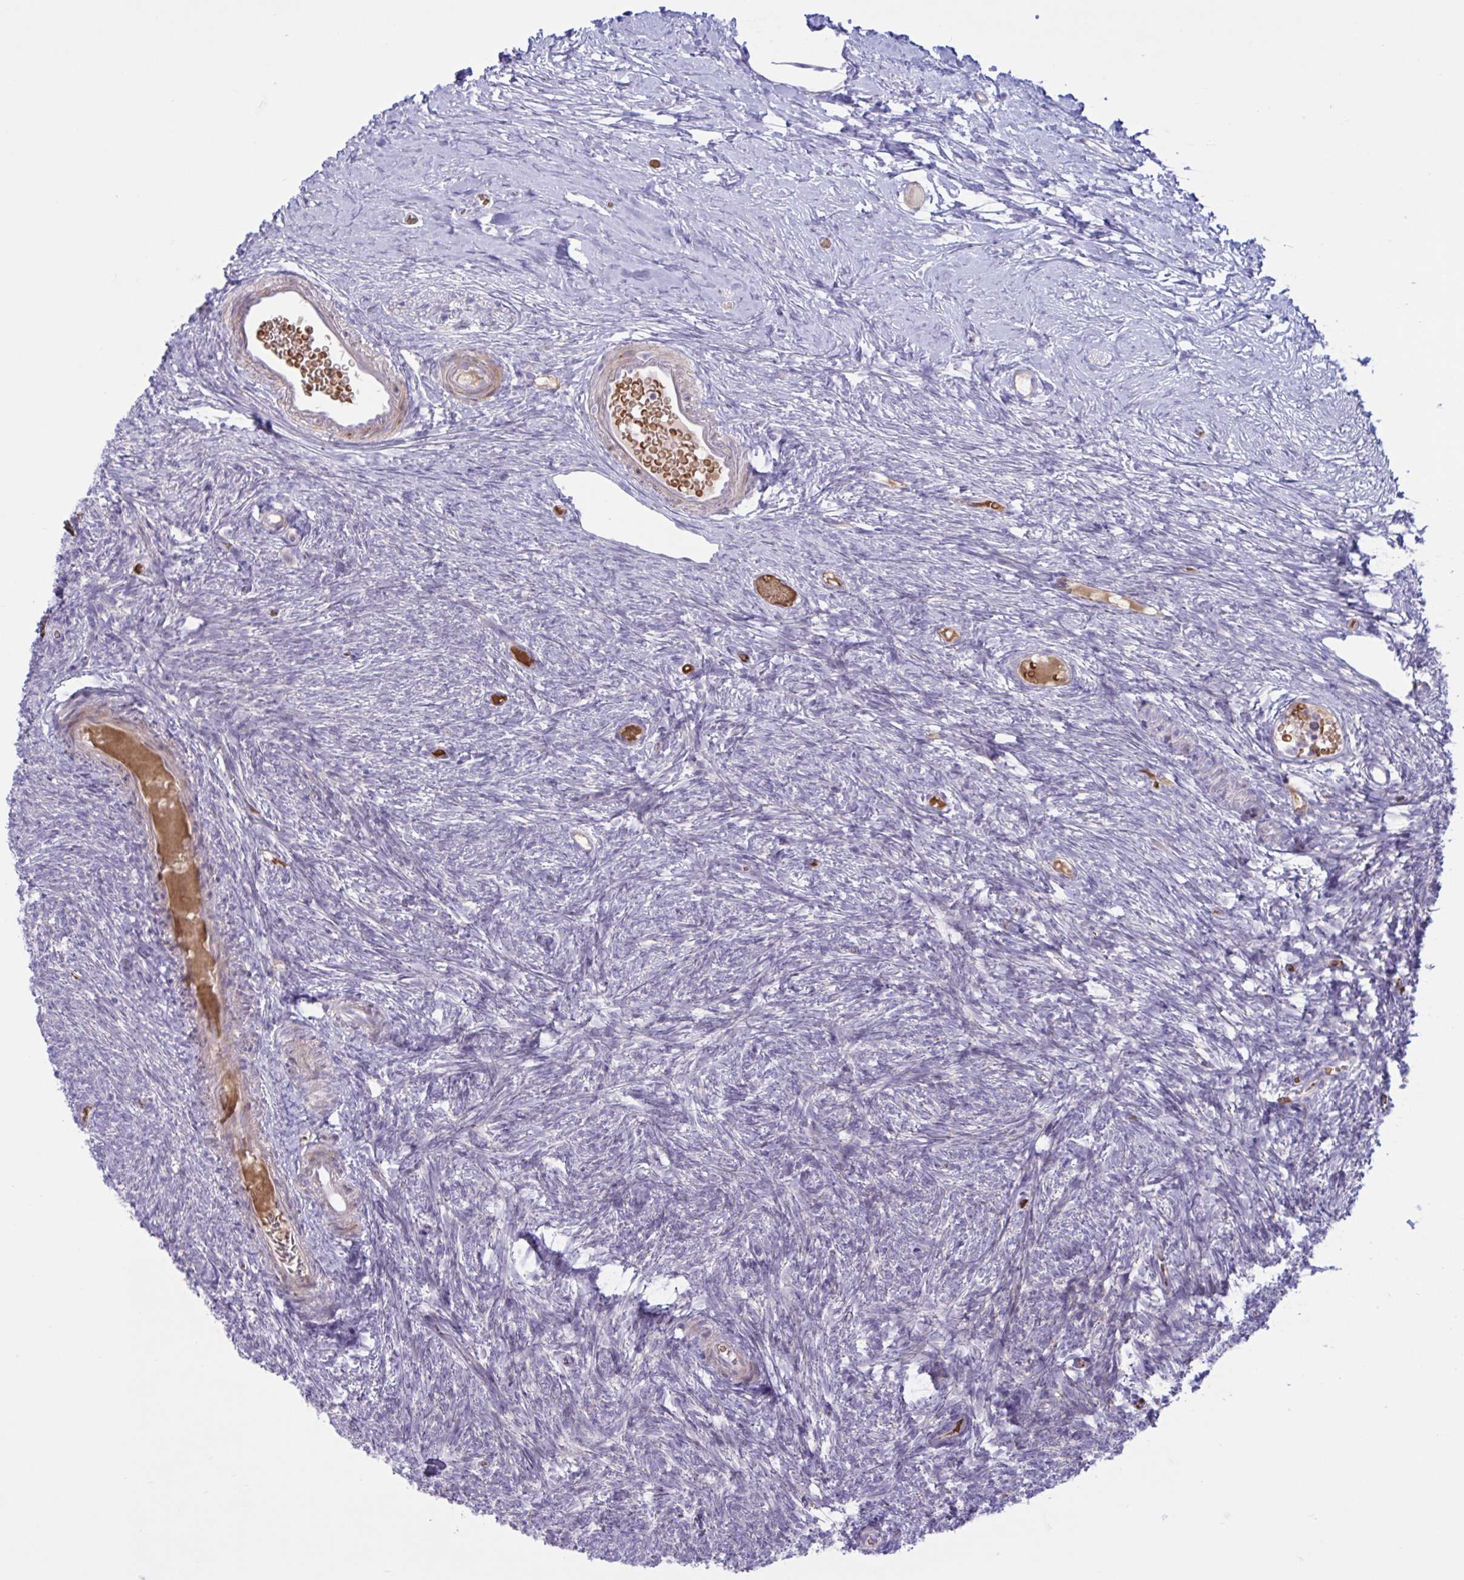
{"staining": {"intensity": "negative", "quantity": "none", "location": "none"}, "tissue": "ovary", "cell_type": "Ovarian stroma cells", "image_type": "normal", "snomed": [{"axis": "morphology", "description": "Normal tissue, NOS"}, {"axis": "topography", "description": "Ovary"}], "caption": "The photomicrograph reveals no staining of ovarian stroma cells in benign ovary.", "gene": "VWC2", "patient": {"sex": "female", "age": 39}}